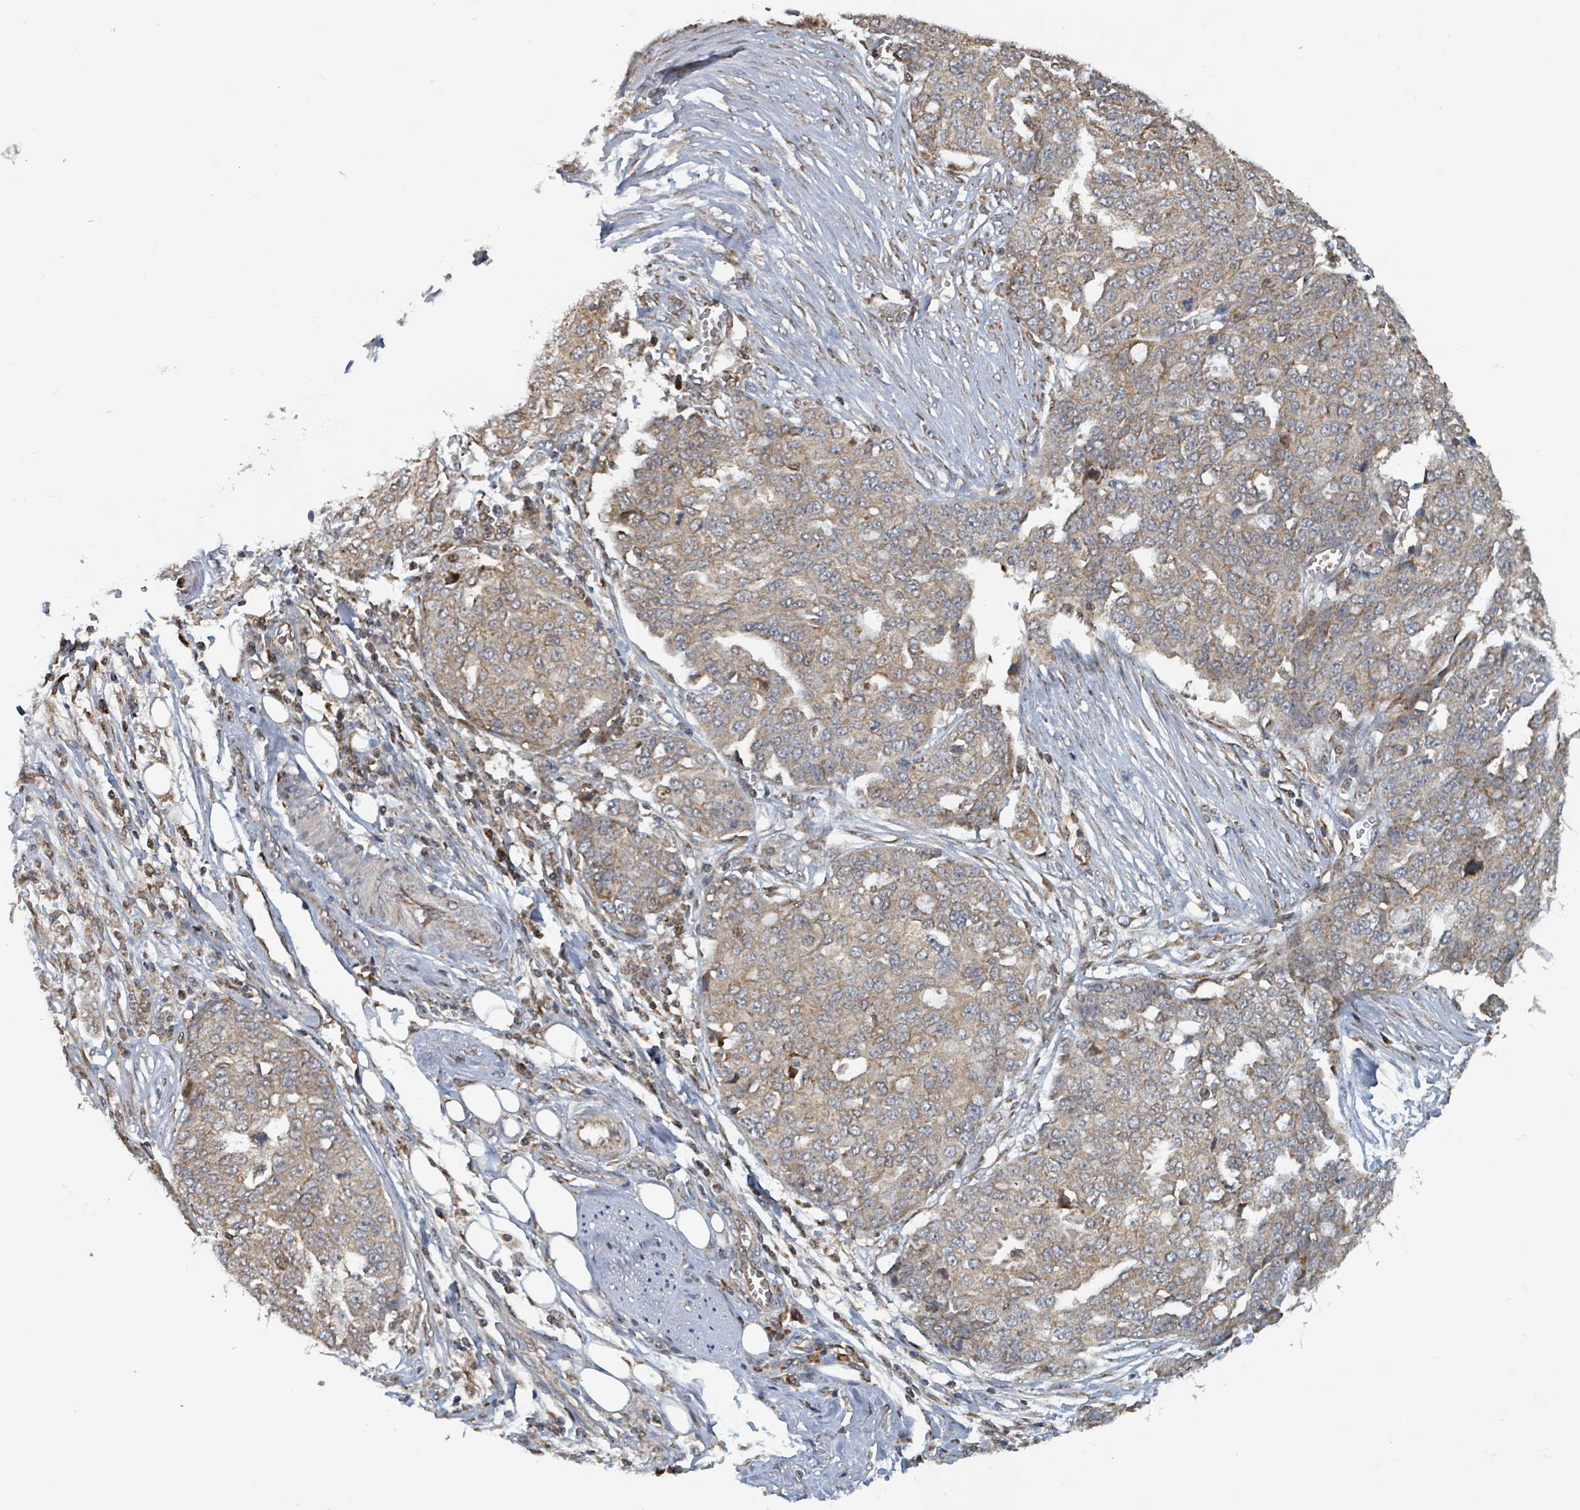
{"staining": {"intensity": "moderate", "quantity": "25%-75%", "location": "cytoplasmic/membranous"}, "tissue": "ovarian cancer", "cell_type": "Tumor cells", "image_type": "cancer", "snomed": [{"axis": "morphology", "description": "Cystadenocarcinoma, serous, NOS"}, {"axis": "topography", "description": "Soft tissue"}, {"axis": "topography", "description": "Ovary"}], "caption": "A micrograph showing moderate cytoplasmic/membranous positivity in approximately 25%-75% of tumor cells in ovarian cancer (serous cystadenocarcinoma), as visualized by brown immunohistochemical staining.", "gene": "HIVEP1", "patient": {"sex": "female", "age": 57}}